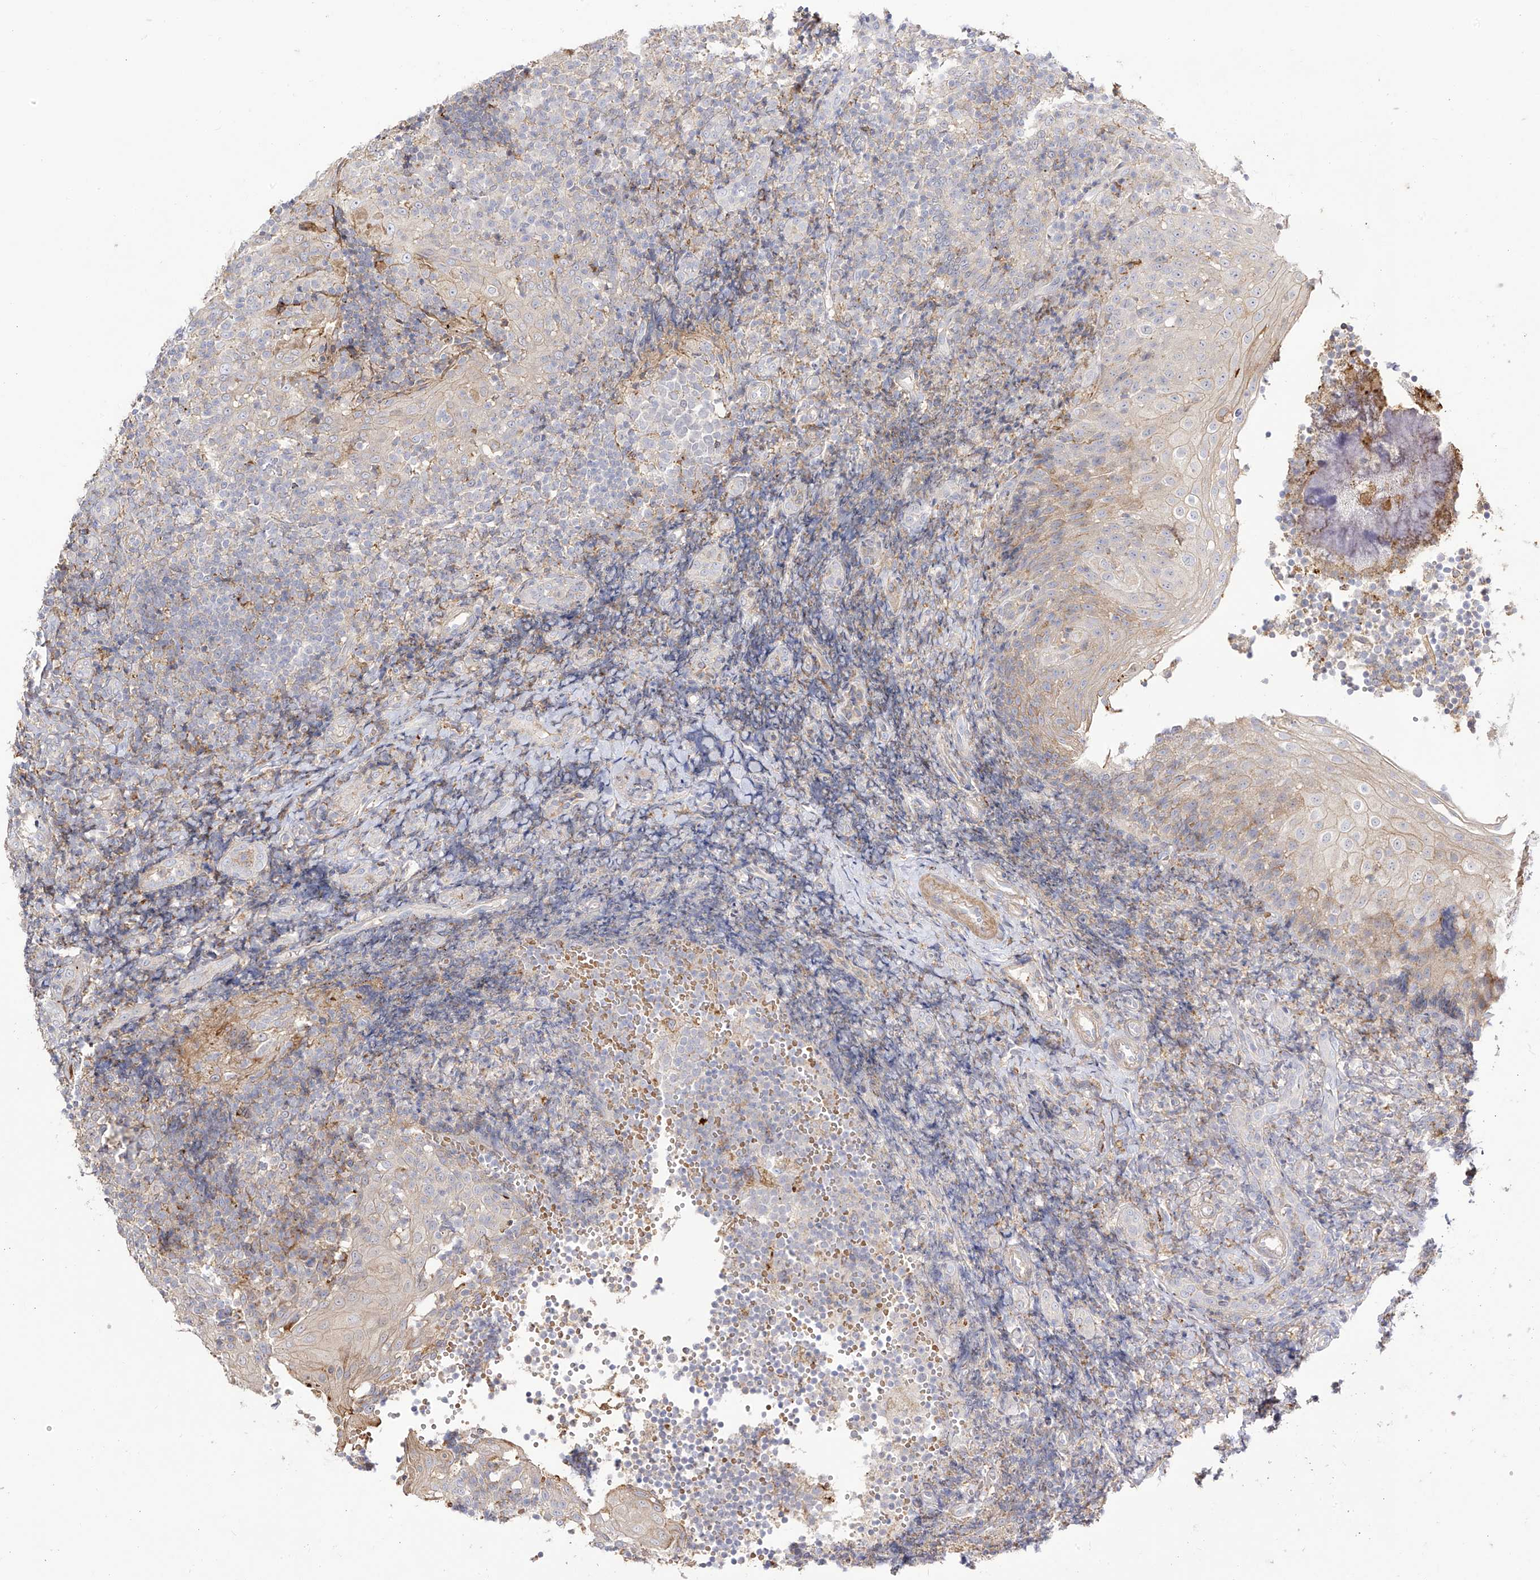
{"staining": {"intensity": "negative", "quantity": "none", "location": "none"}, "tissue": "tonsil", "cell_type": "Germinal center cells", "image_type": "normal", "snomed": [{"axis": "morphology", "description": "Normal tissue, NOS"}, {"axis": "topography", "description": "Tonsil"}], "caption": "IHC of unremarkable human tonsil shows no expression in germinal center cells.", "gene": "ZGRF1", "patient": {"sex": "female", "age": 40}}